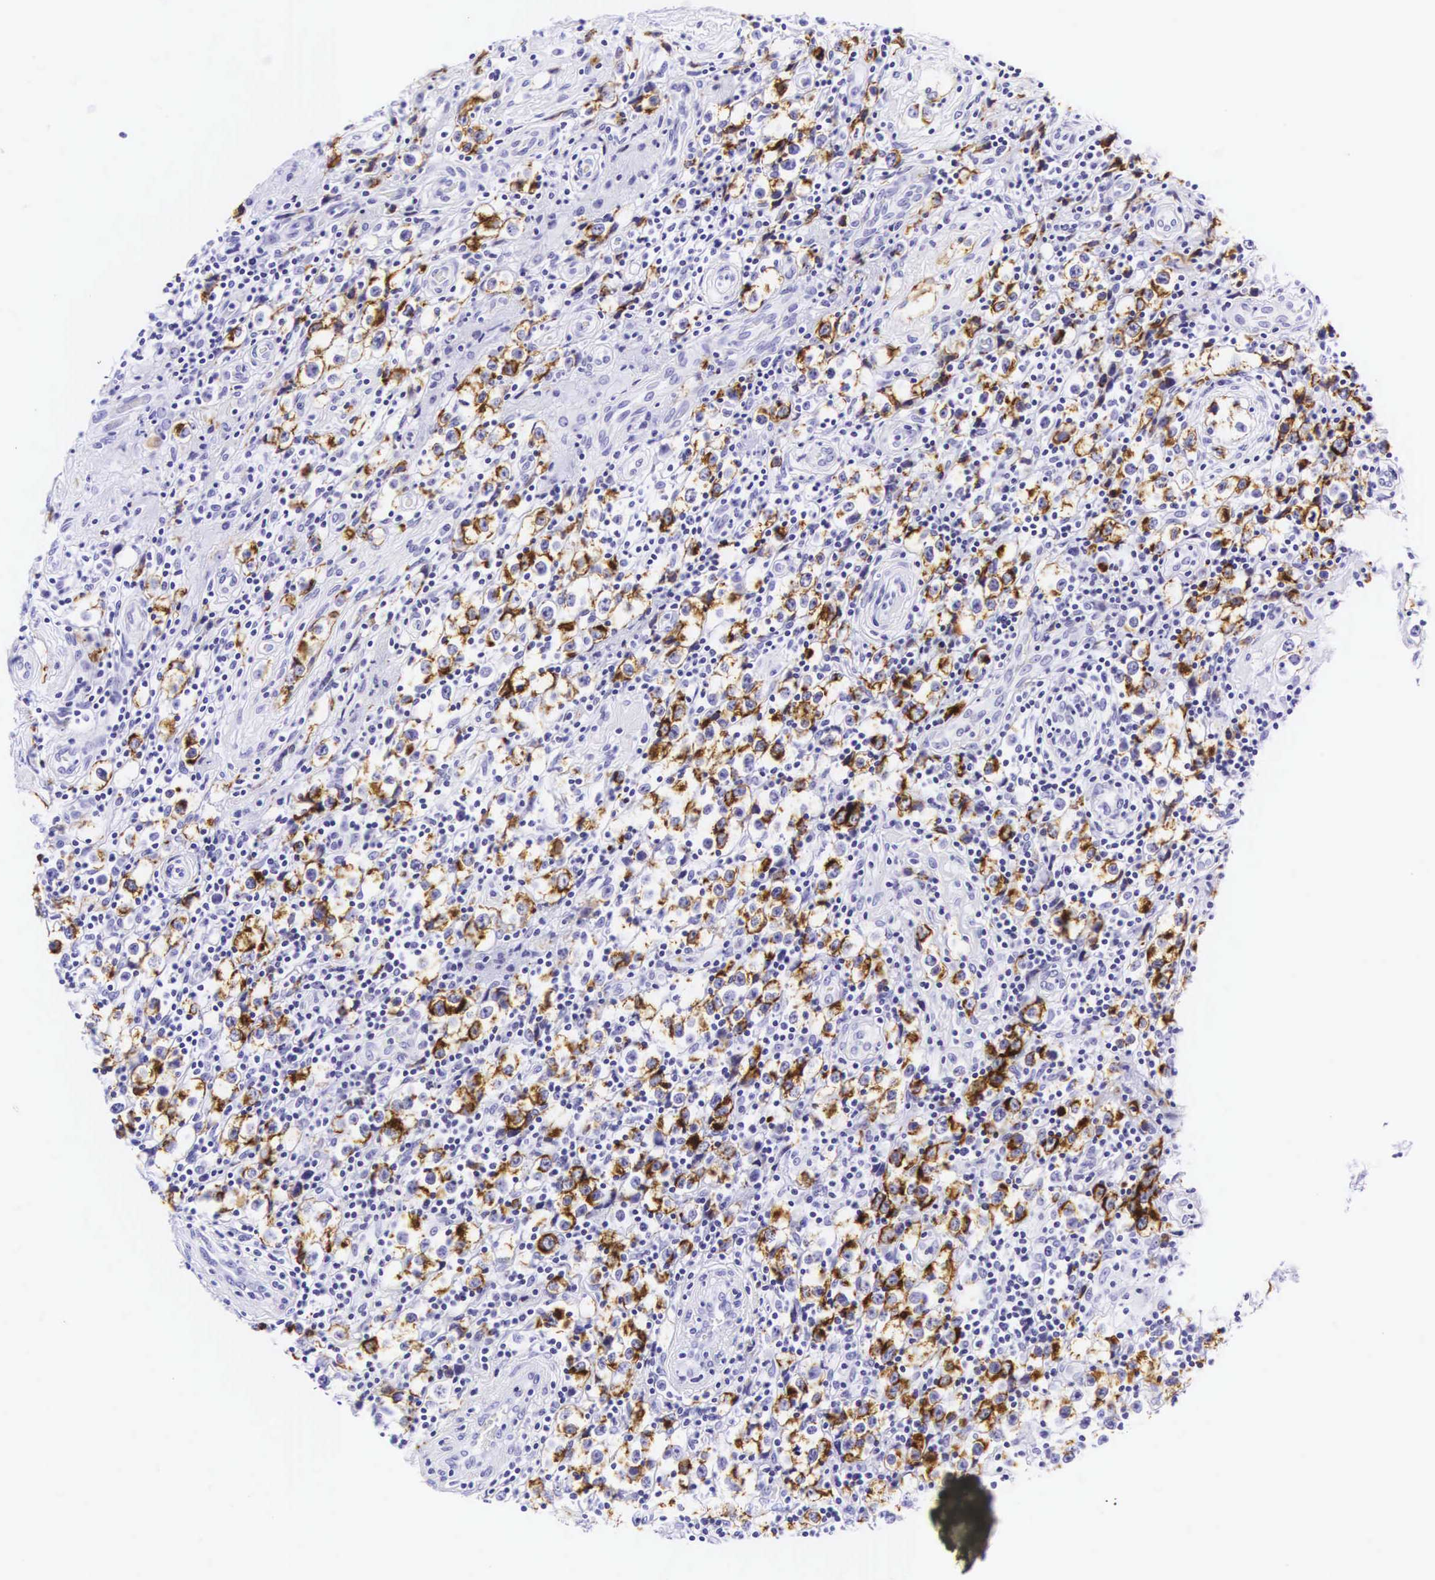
{"staining": {"intensity": "moderate", "quantity": "25%-75%", "location": "cytoplasmic/membranous"}, "tissue": "testis cancer", "cell_type": "Tumor cells", "image_type": "cancer", "snomed": [{"axis": "morphology", "description": "Seminoma, NOS"}, {"axis": "topography", "description": "Testis"}], "caption": "IHC of human testis seminoma shows medium levels of moderate cytoplasmic/membranous staining in approximately 25%-75% of tumor cells.", "gene": "KRT18", "patient": {"sex": "male", "age": 32}}